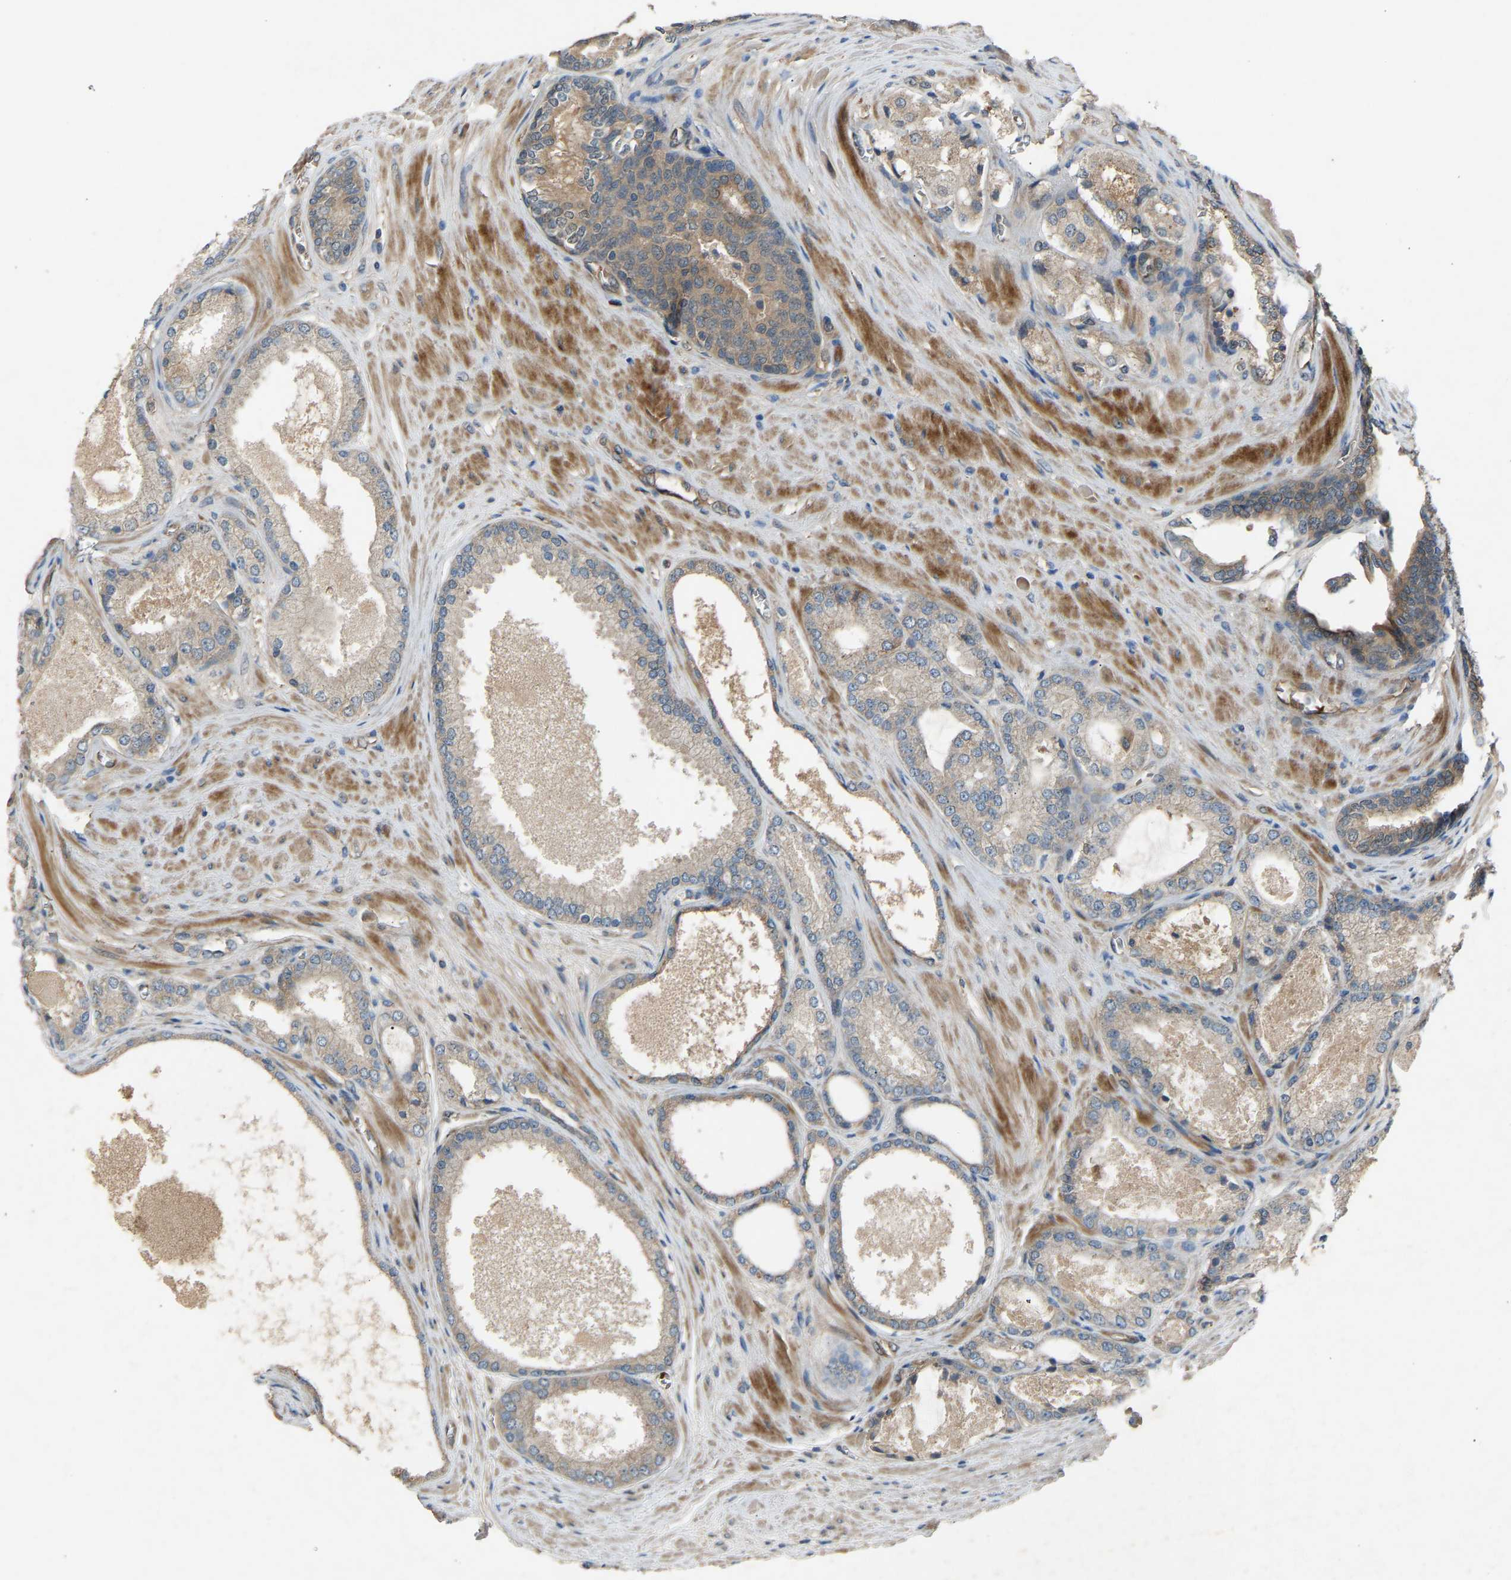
{"staining": {"intensity": "weak", "quantity": "25%-75%", "location": "cytoplasmic/membranous"}, "tissue": "prostate cancer", "cell_type": "Tumor cells", "image_type": "cancer", "snomed": [{"axis": "morphology", "description": "Adenocarcinoma, High grade"}, {"axis": "topography", "description": "Prostate"}], "caption": "DAB (3,3'-diaminobenzidine) immunohistochemical staining of prostate cancer (high-grade adenocarcinoma) displays weak cytoplasmic/membranous protein positivity in approximately 25%-75% of tumor cells. The staining was performed using DAB (3,3'-diaminobenzidine) to visualize the protein expression in brown, while the nuclei were stained in blue with hematoxylin (Magnification: 20x).", "gene": "GAS2L1", "patient": {"sex": "male", "age": 65}}